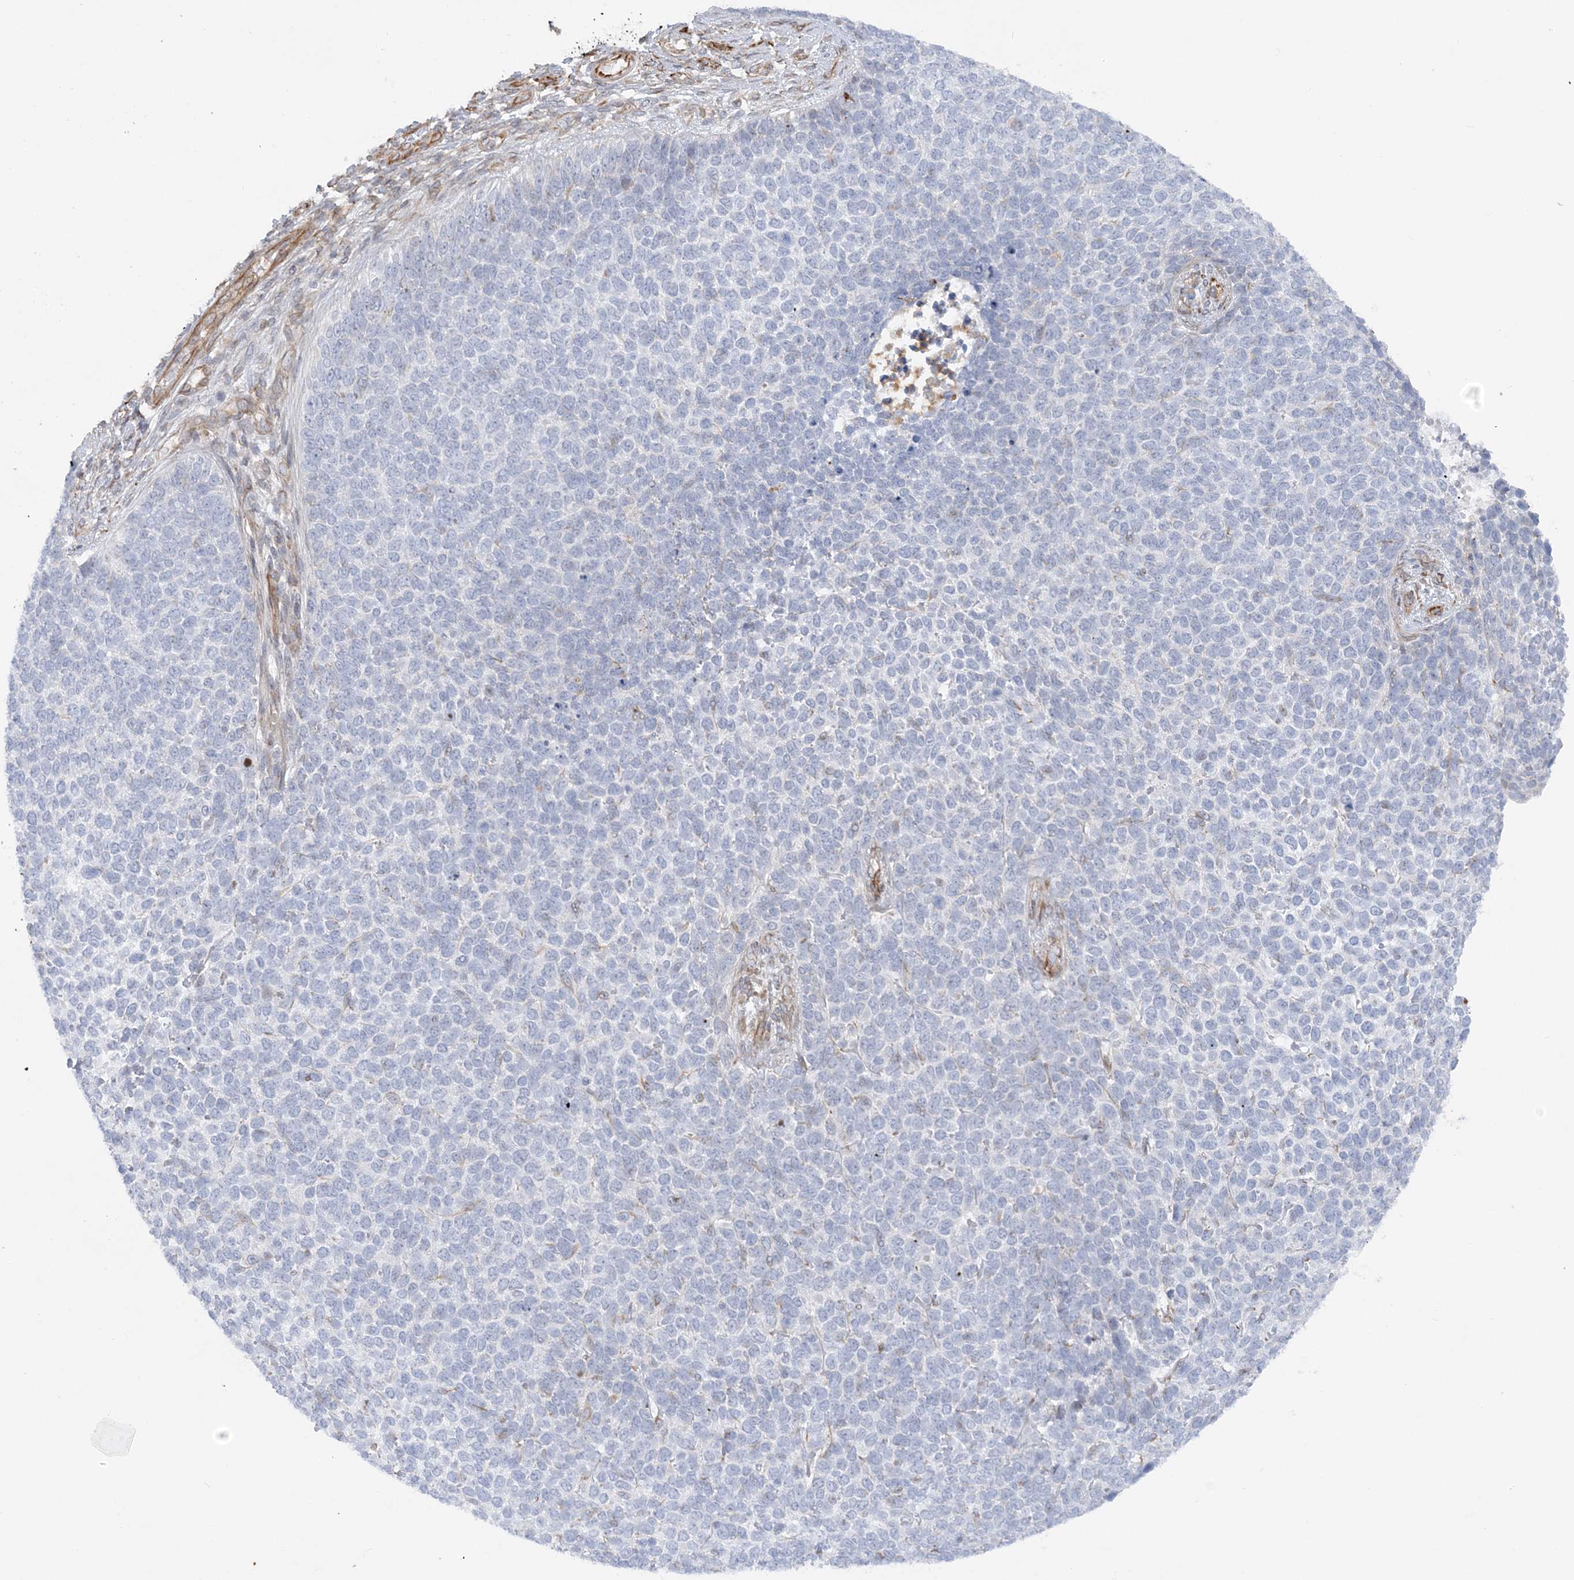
{"staining": {"intensity": "negative", "quantity": "none", "location": "none"}, "tissue": "skin cancer", "cell_type": "Tumor cells", "image_type": "cancer", "snomed": [{"axis": "morphology", "description": "Basal cell carcinoma"}, {"axis": "topography", "description": "Skin"}], "caption": "Tumor cells are negative for brown protein staining in skin cancer.", "gene": "SCLT1", "patient": {"sex": "female", "age": 84}}